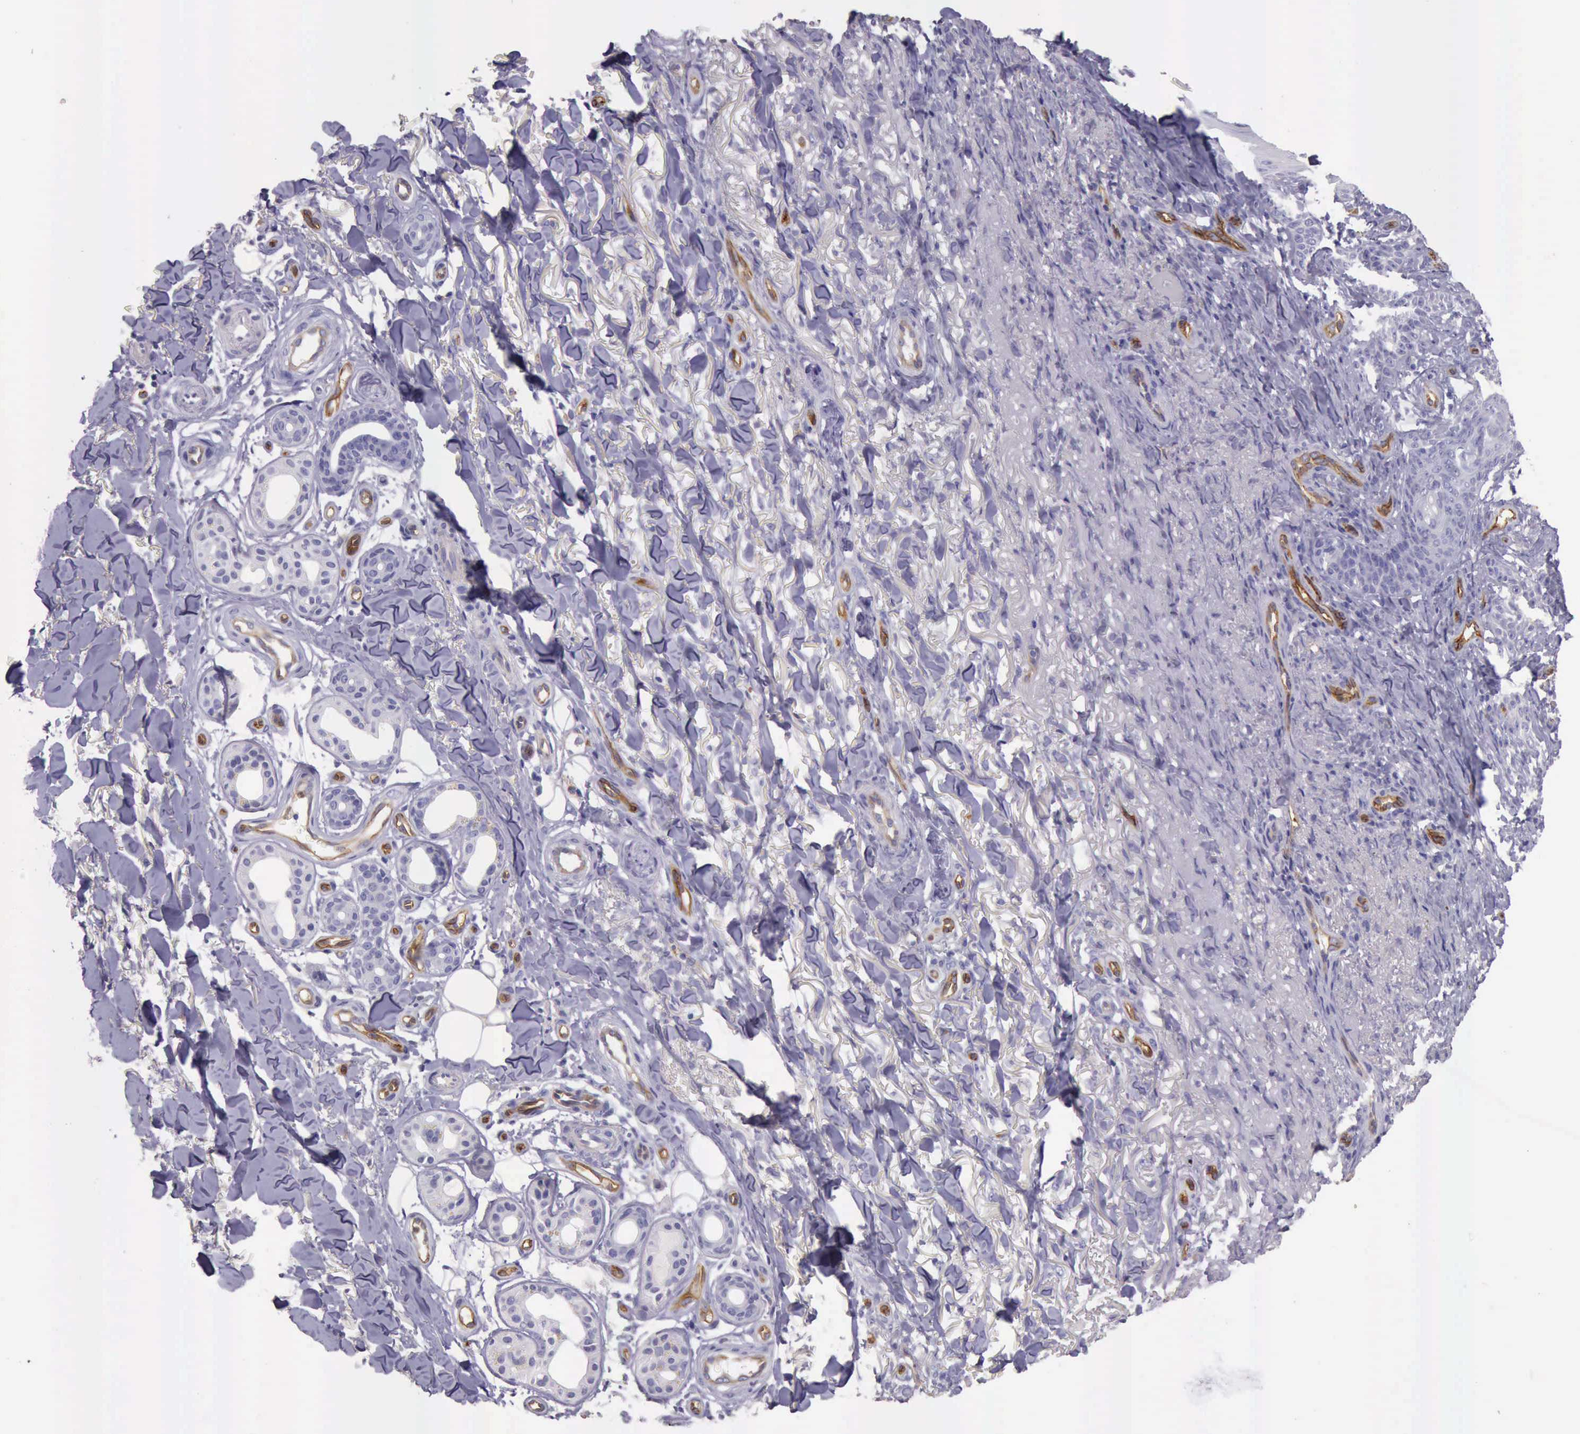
{"staining": {"intensity": "negative", "quantity": "none", "location": "none"}, "tissue": "skin cancer", "cell_type": "Tumor cells", "image_type": "cancer", "snomed": [{"axis": "morphology", "description": "Basal cell carcinoma"}, {"axis": "topography", "description": "Skin"}], "caption": "Immunohistochemical staining of skin cancer (basal cell carcinoma) reveals no significant staining in tumor cells.", "gene": "TCEANC", "patient": {"sex": "male", "age": 81}}